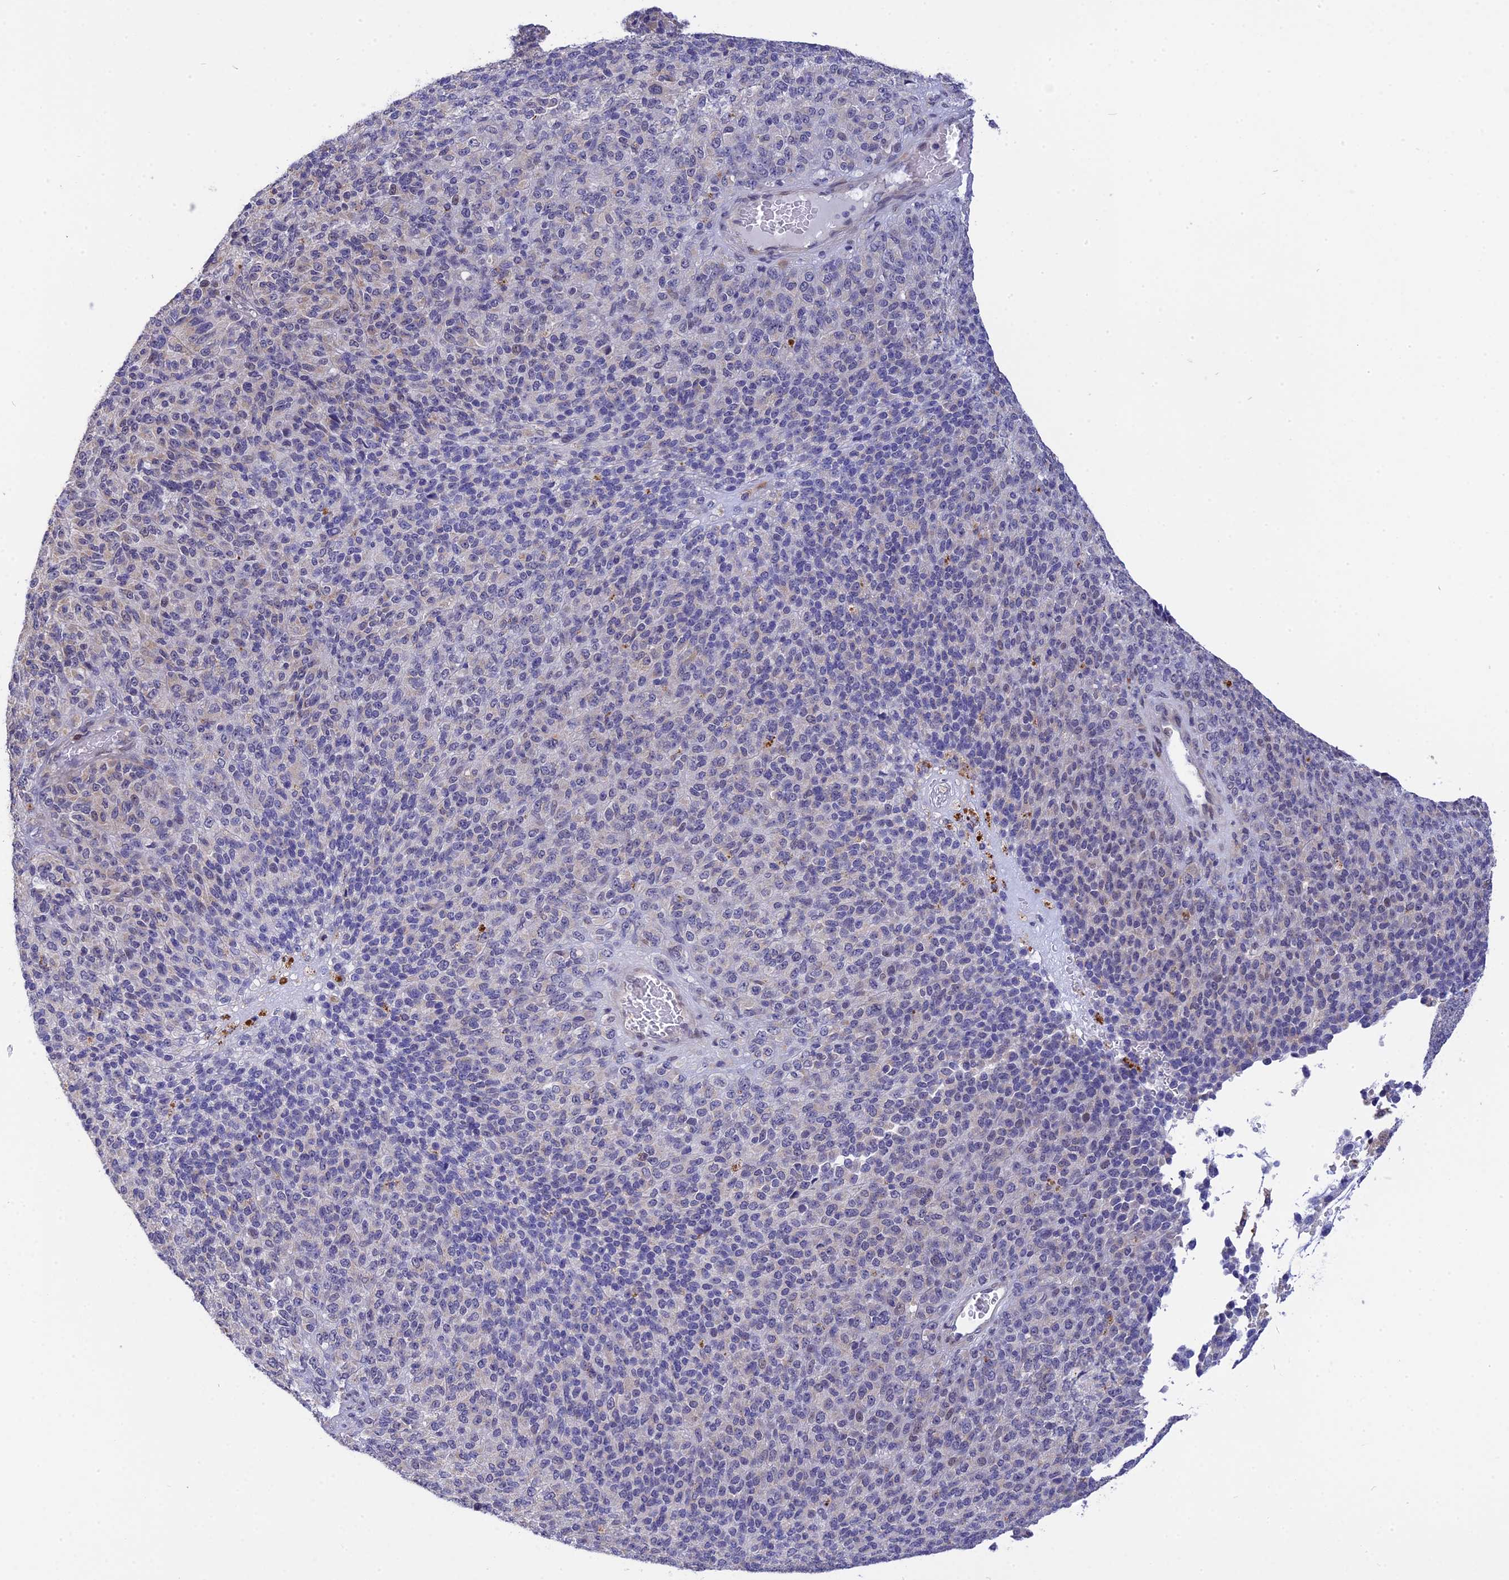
{"staining": {"intensity": "negative", "quantity": "none", "location": "none"}, "tissue": "melanoma", "cell_type": "Tumor cells", "image_type": "cancer", "snomed": [{"axis": "morphology", "description": "Malignant melanoma, Metastatic site"}, {"axis": "topography", "description": "Brain"}], "caption": "Immunohistochemistry image of neoplastic tissue: human melanoma stained with DAB exhibits no significant protein staining in tumor cells.", "gene": "KCTD14", "patient": {"sex": "female", "age": 56}}